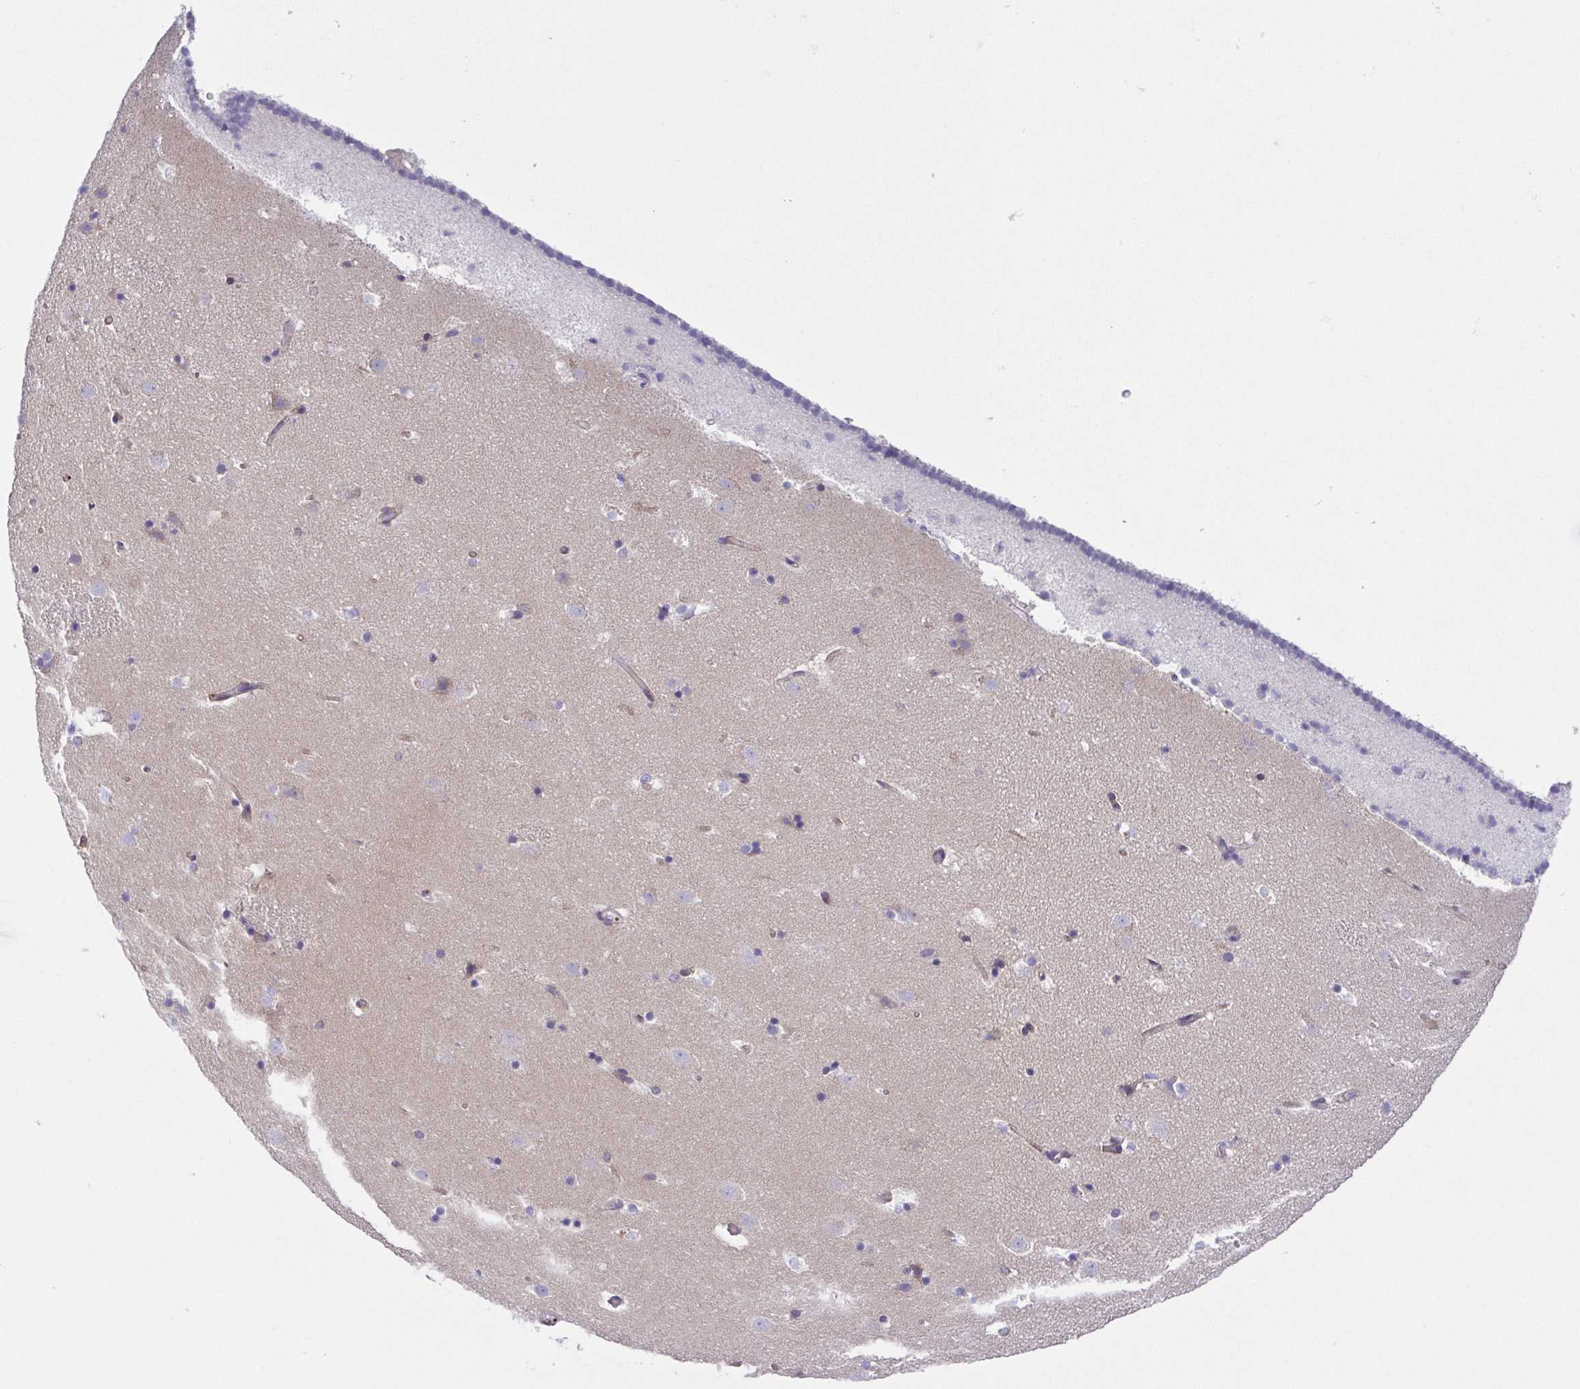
{"staining": {"intensity": "negative", "quantity": "none", "location": "none"}, "tissue": "caudate", "cell_type": "Glial cells", "image_type": "normal", "snomed": [{"axis": "morphology", "description": "Normal tissue, NOS"}, {"axis": "topography", "description": "Lateral ventricle wall"}], "caption": "Immunohistochemistry (IHC) image of unremarkable caudate: caudate stained with DAB demonstrates no significant protein expression in glial cells.", "gene": "PRR14L", "patient": {"sex": "male", "age": 37}}